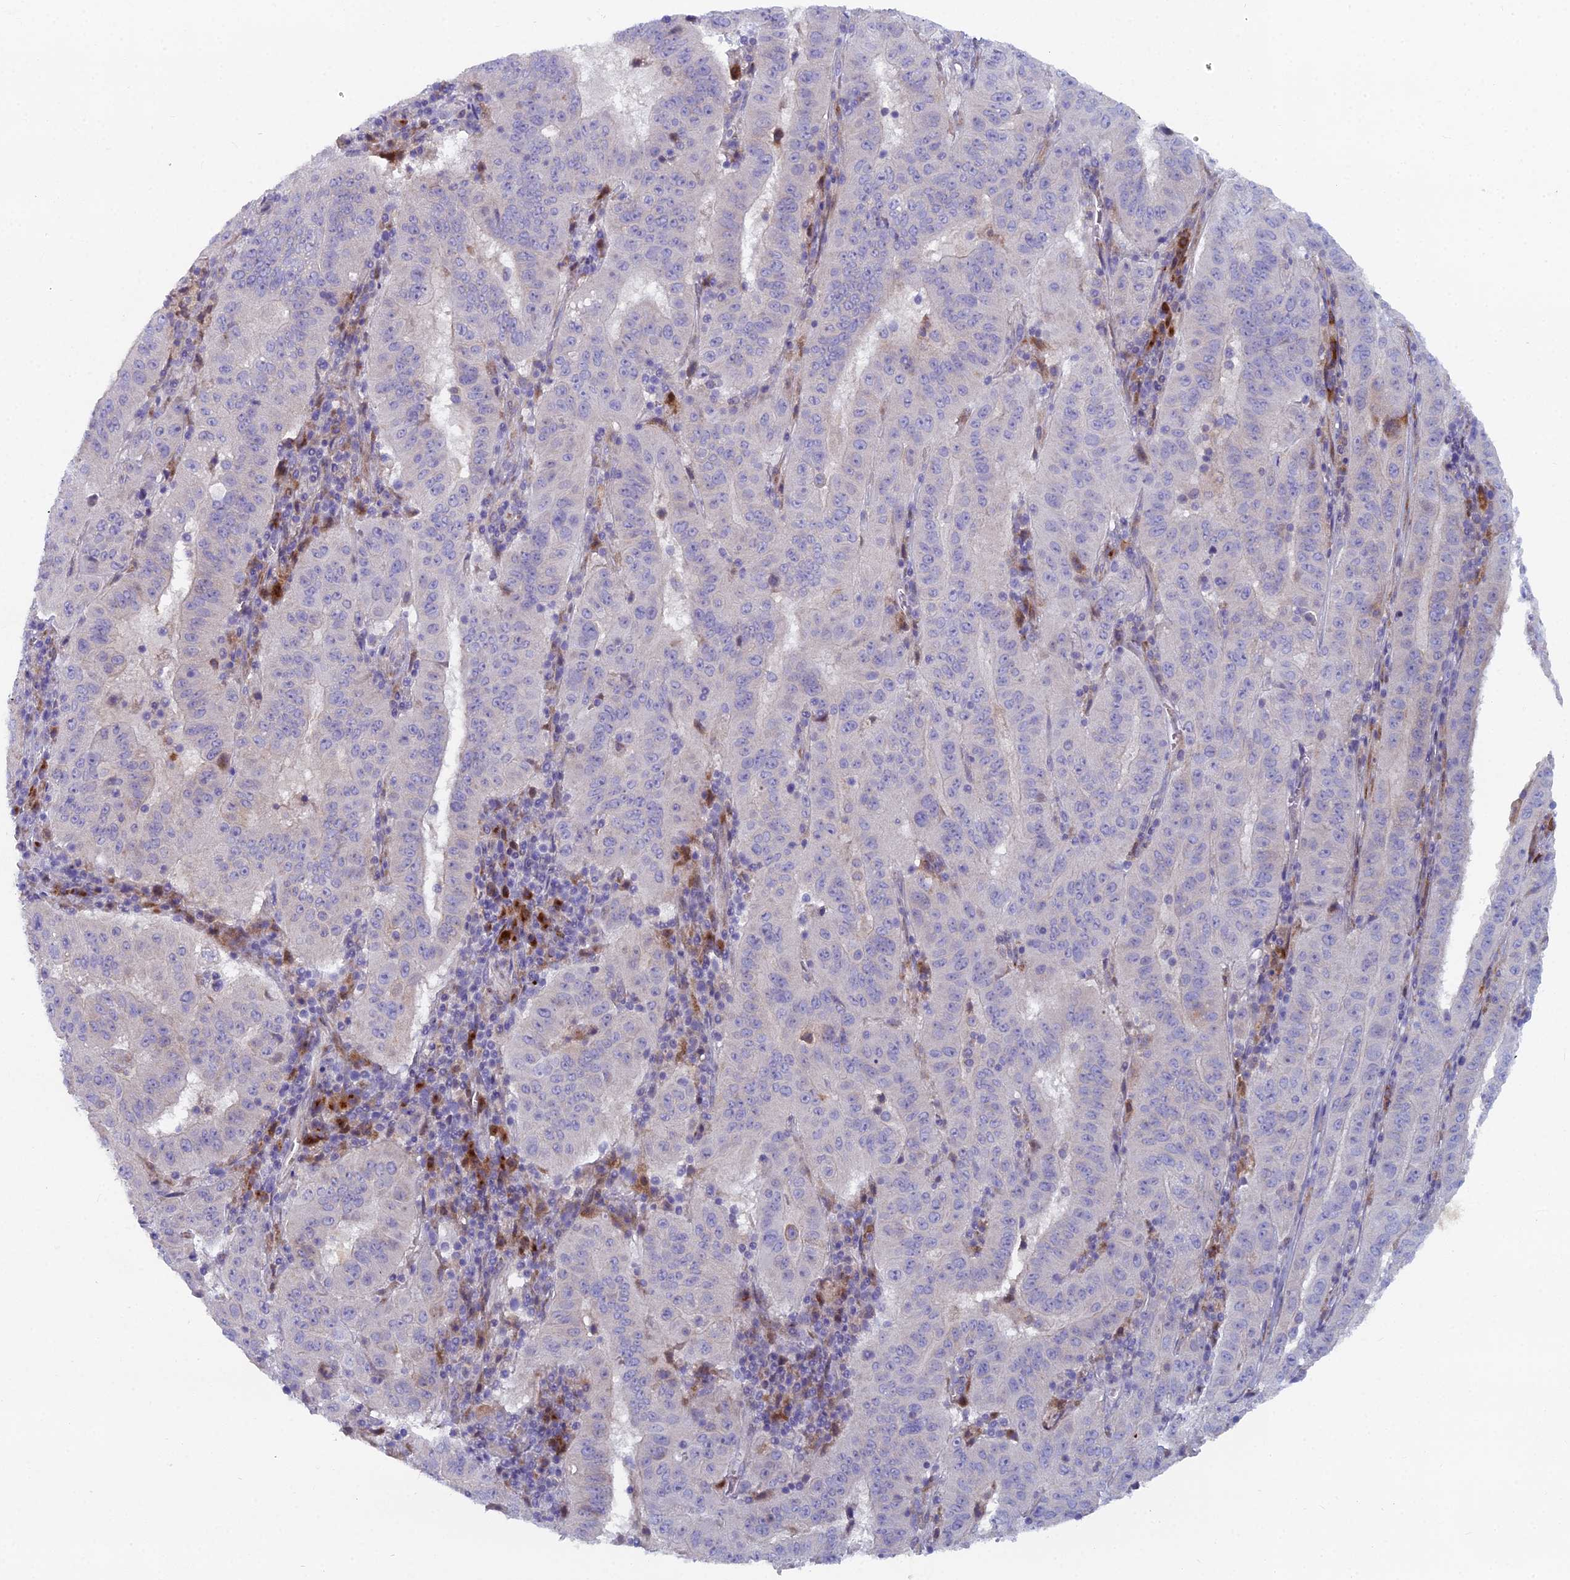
{"staining": {"intensity": "negative", "quantity": "none", "location": "none"}, "tissue": "pancreatic cancer", "cell_type": "Tumor cells", "image_type": "cancer", "snomed": [{"axis": "morphology", "description": "Adenocarcinoma, NOS"}, {"axis": "topography", "description": "Pancreas"}], "caption": "The micrograph displays no staining of tumor cells in pancreatic cancer. (DAB (3,3'-diaminobenzidine) immunohistochemistry visualized using brightfield microscopy, high magnification).", "gene": "B9D2", "patient": {"sex": "male", "age": 63}}